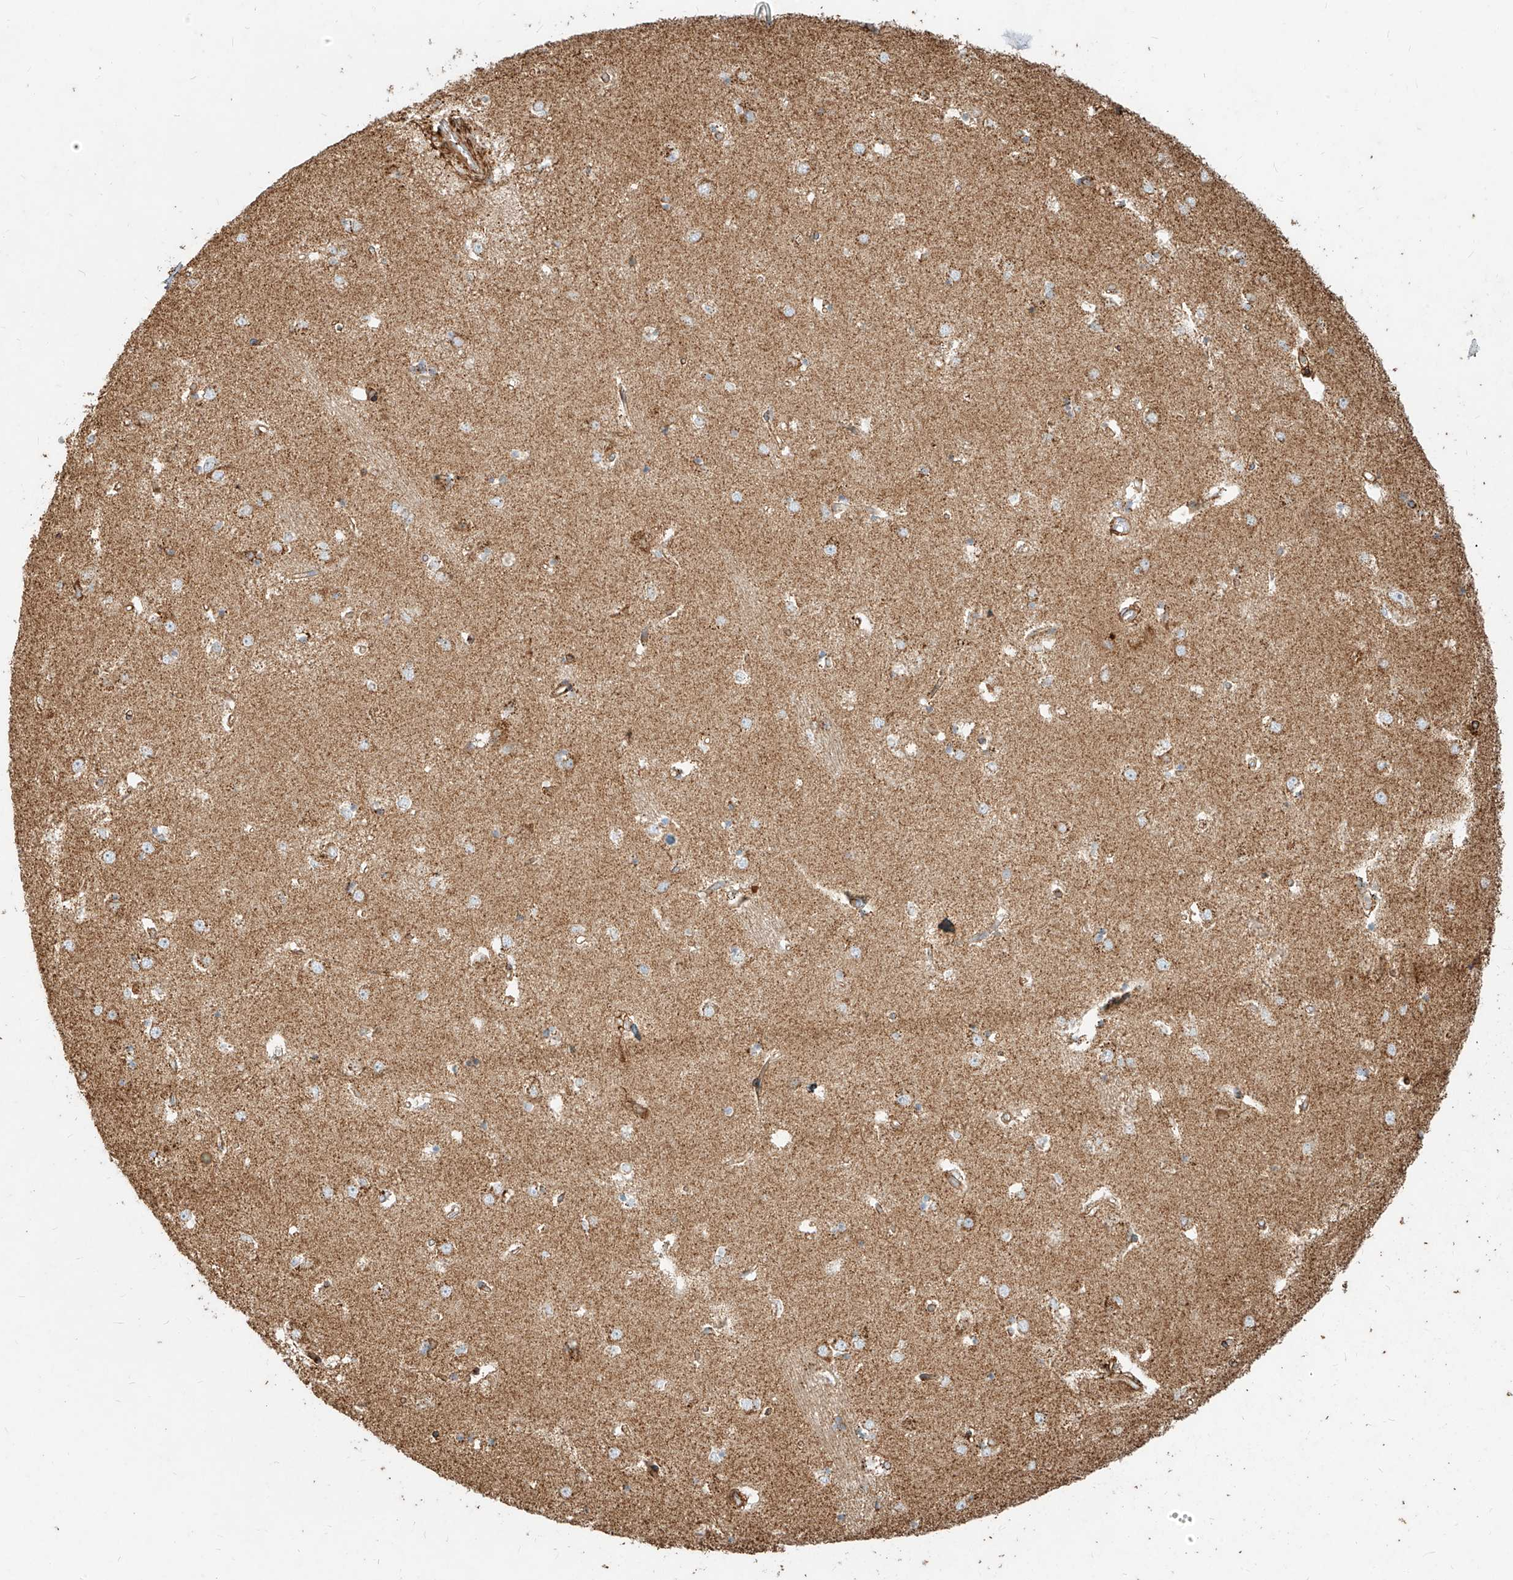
{"staining": {"intensity": "moderate", "quantity": "<25%", "location": "cytoplasmic/membranous"}, "tissue": "caudate", "cell_type": "Glial cells", "image_type": "normal", "snomed": [{"axis": "morphology", "description": "Normal tissue, NOS"}, {"axis": "topography", "description": "Lateral ventricle wall"}], "caption": "High-power microscopy captured an IHC photomicrograph of normal caudate, revealing moderate cytoplasmic/membranous staining in about <25% of glial cells. (Brightfield microscopy of DAB IHC at high magnification).", "gene": "MTX2", "patient": {"sex": "male", "age": 45}}